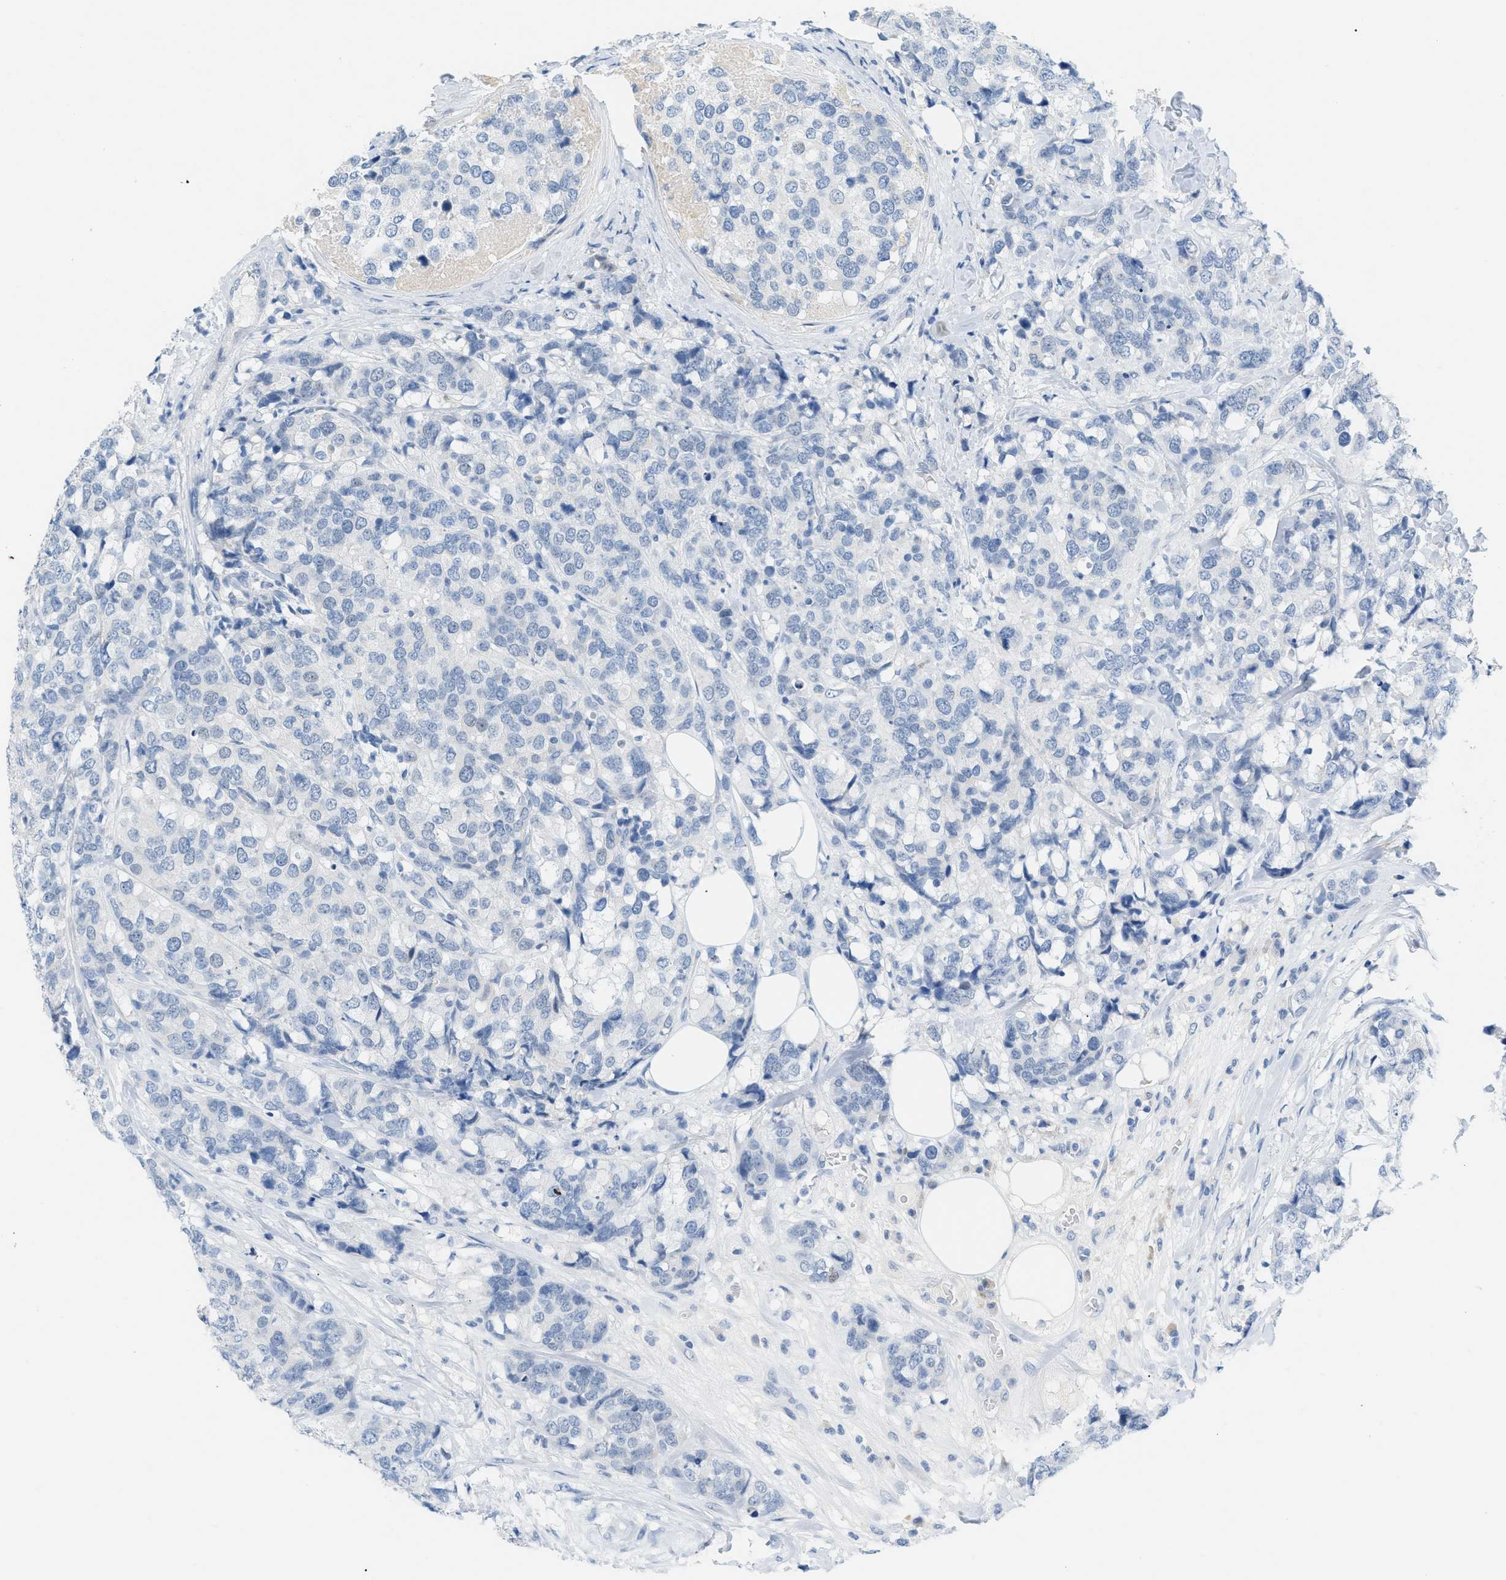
{"staining": {"intensity": "negative", "quantity": "none", "location": "none"}, "tissue": "breast cancer", "cell_type": "Tumor cells", "image_type": "cancer", "snomed": [{"axis": "morphology", "description": "Lobular carcinoma"}, {"axis": "topography", "description": "Breast"}], "caption": "DAB (3,3'-diaminobenzidine) immunohistochemical staining of human breast cancer (lobular carcinoma) demonstrates no significant positivity in tumor cells. (DAB immunohistochemistry visualized using brightfield microscopy, high magnification).", "gene": "HSF2", "patient": {"sex": "female", "age": 59}}